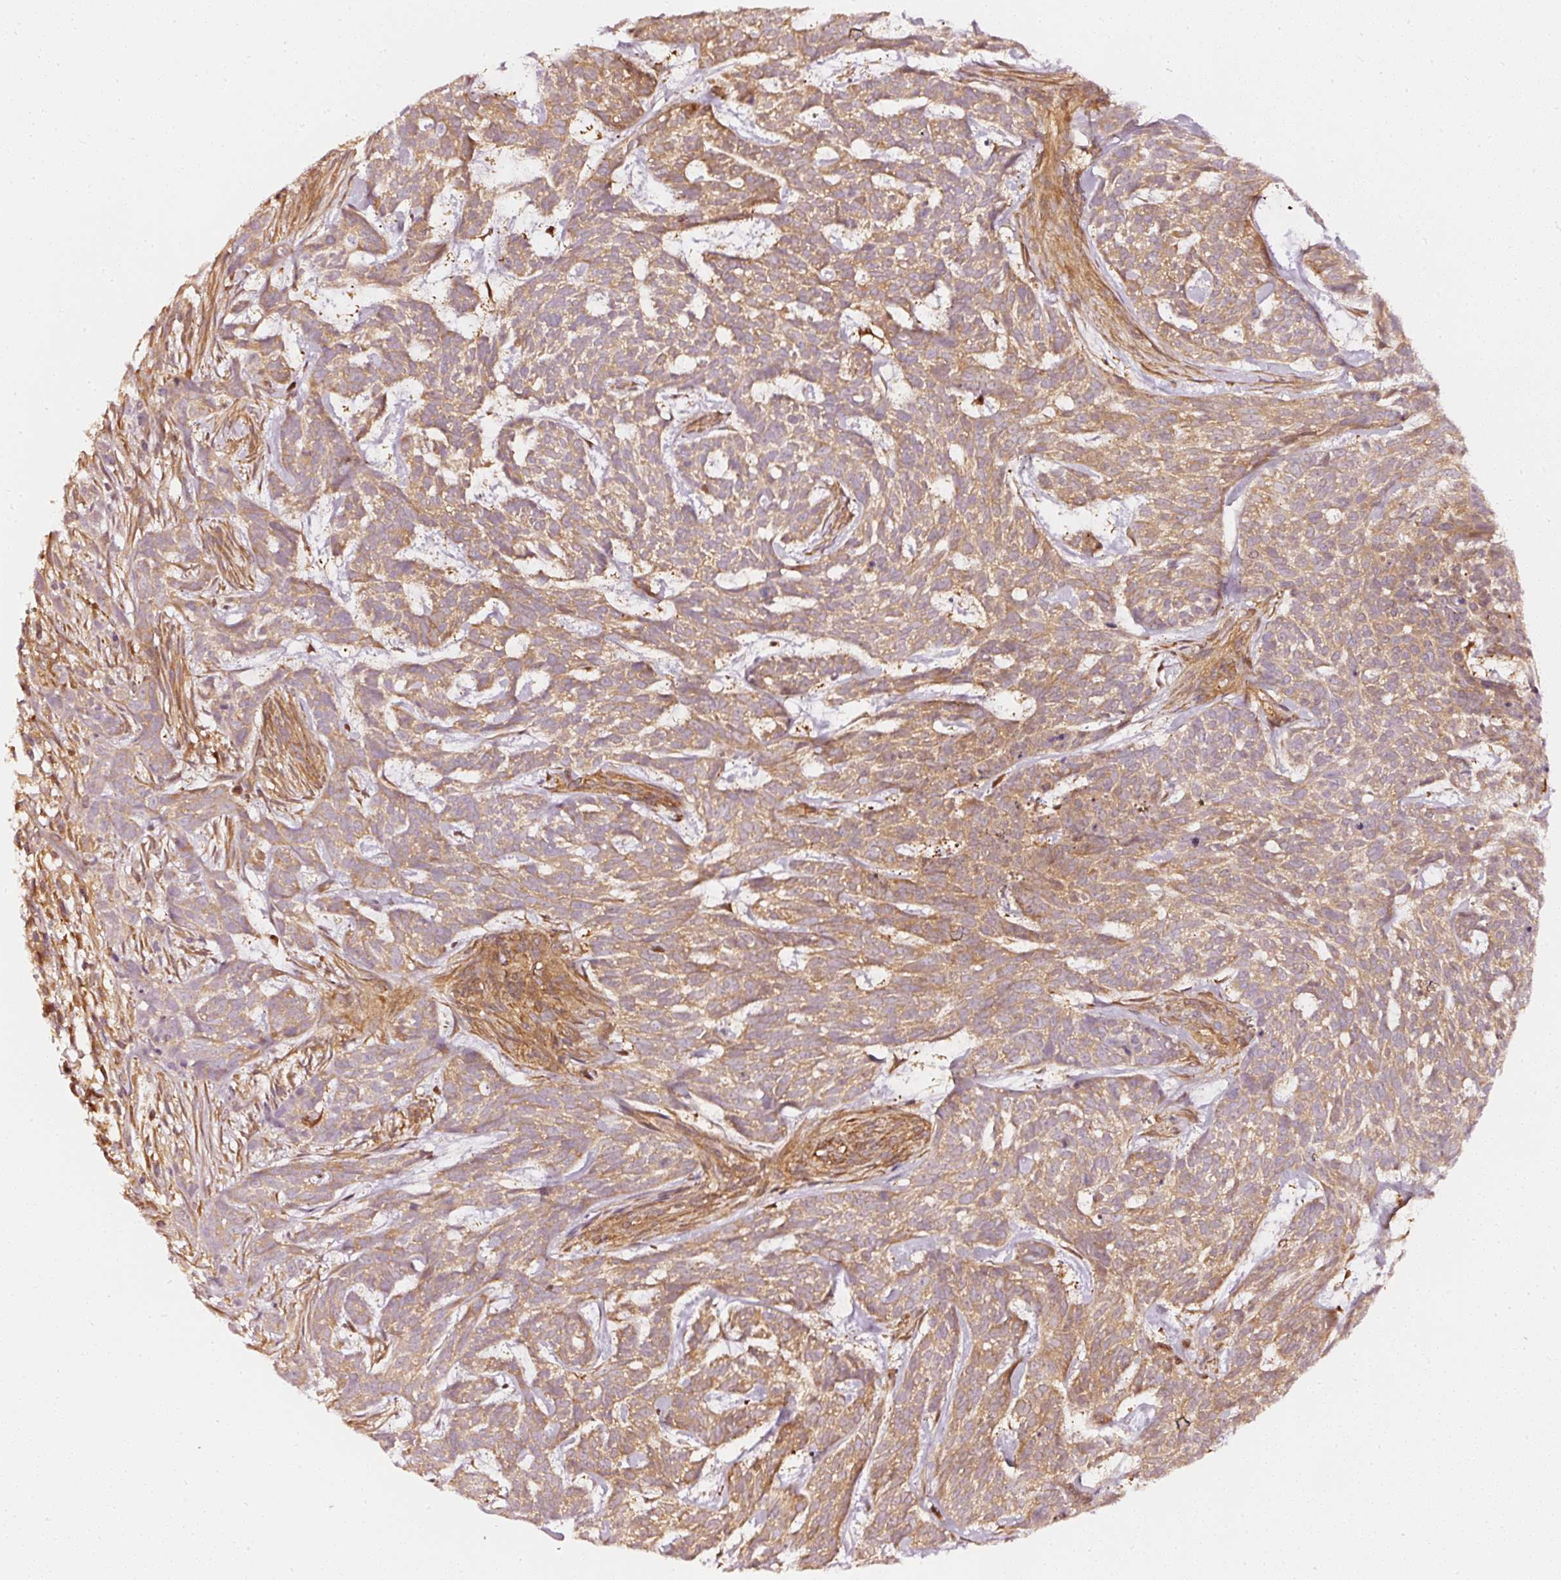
{"staining": {"intensity": "moderate", "quantity": ">75%", "location": "cytoplasmic/membranous"}, "tissue": "skin cancer", "cell_type": "Tumor cells", "image_type": "cancer", "snomed": [{"axis": "morphology", "description": "Basal cell carcinoma"}, {"axis": "topography", "description": "Skin"}], "caption": "Basal cell carcinoma (skin) stained for a protein (brown) reveals moderate cytoplasmic/membranous positive staining in approximately >75% of tumor cells.", "gene": "ASMTL", "patient": {"sex": "female", "age": 93}}